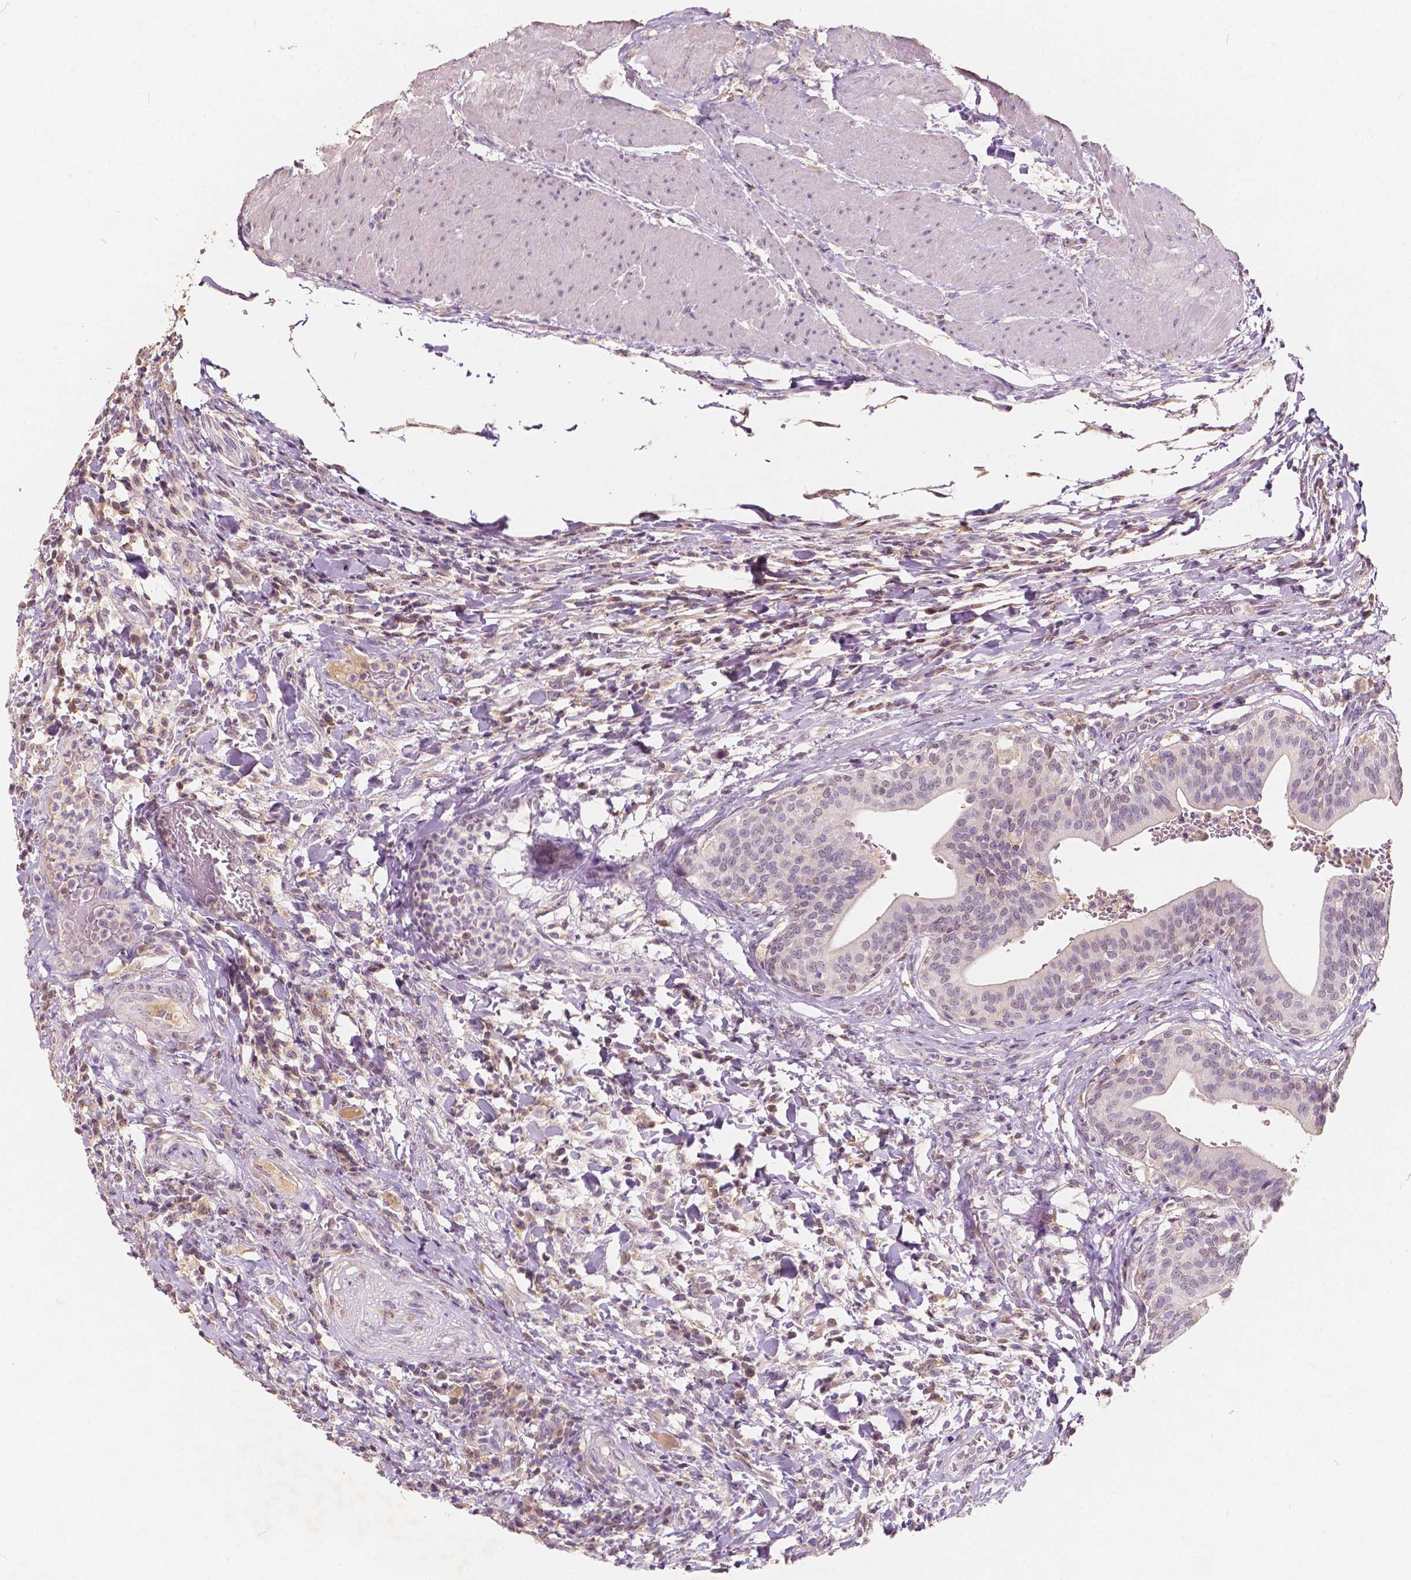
{"staining": {"intensity": "moderate", "quantity": "25%-75%", "location": "nuclear"}, "tissue": "urinary bladder", "cell_type": "Urothelial cells", "image_type": "normal", "snomed": [{"axis": "morphology", "description": "Normal tissue, NOS"}, {"axis": "topography", "description": "Urinary bladder"}, {"axis": "topography", "description": "Peripheral nerve tissue"}], "caption": "IHC histopathology image of unremarkable human urinary bladder stained for a protein (brown), which demonstrates medium levels of moderate nuclear staining in about 25%-75% of urothelial cells.", "gene": "SOX15", "patient": {"sex": "male", "age": 66}}